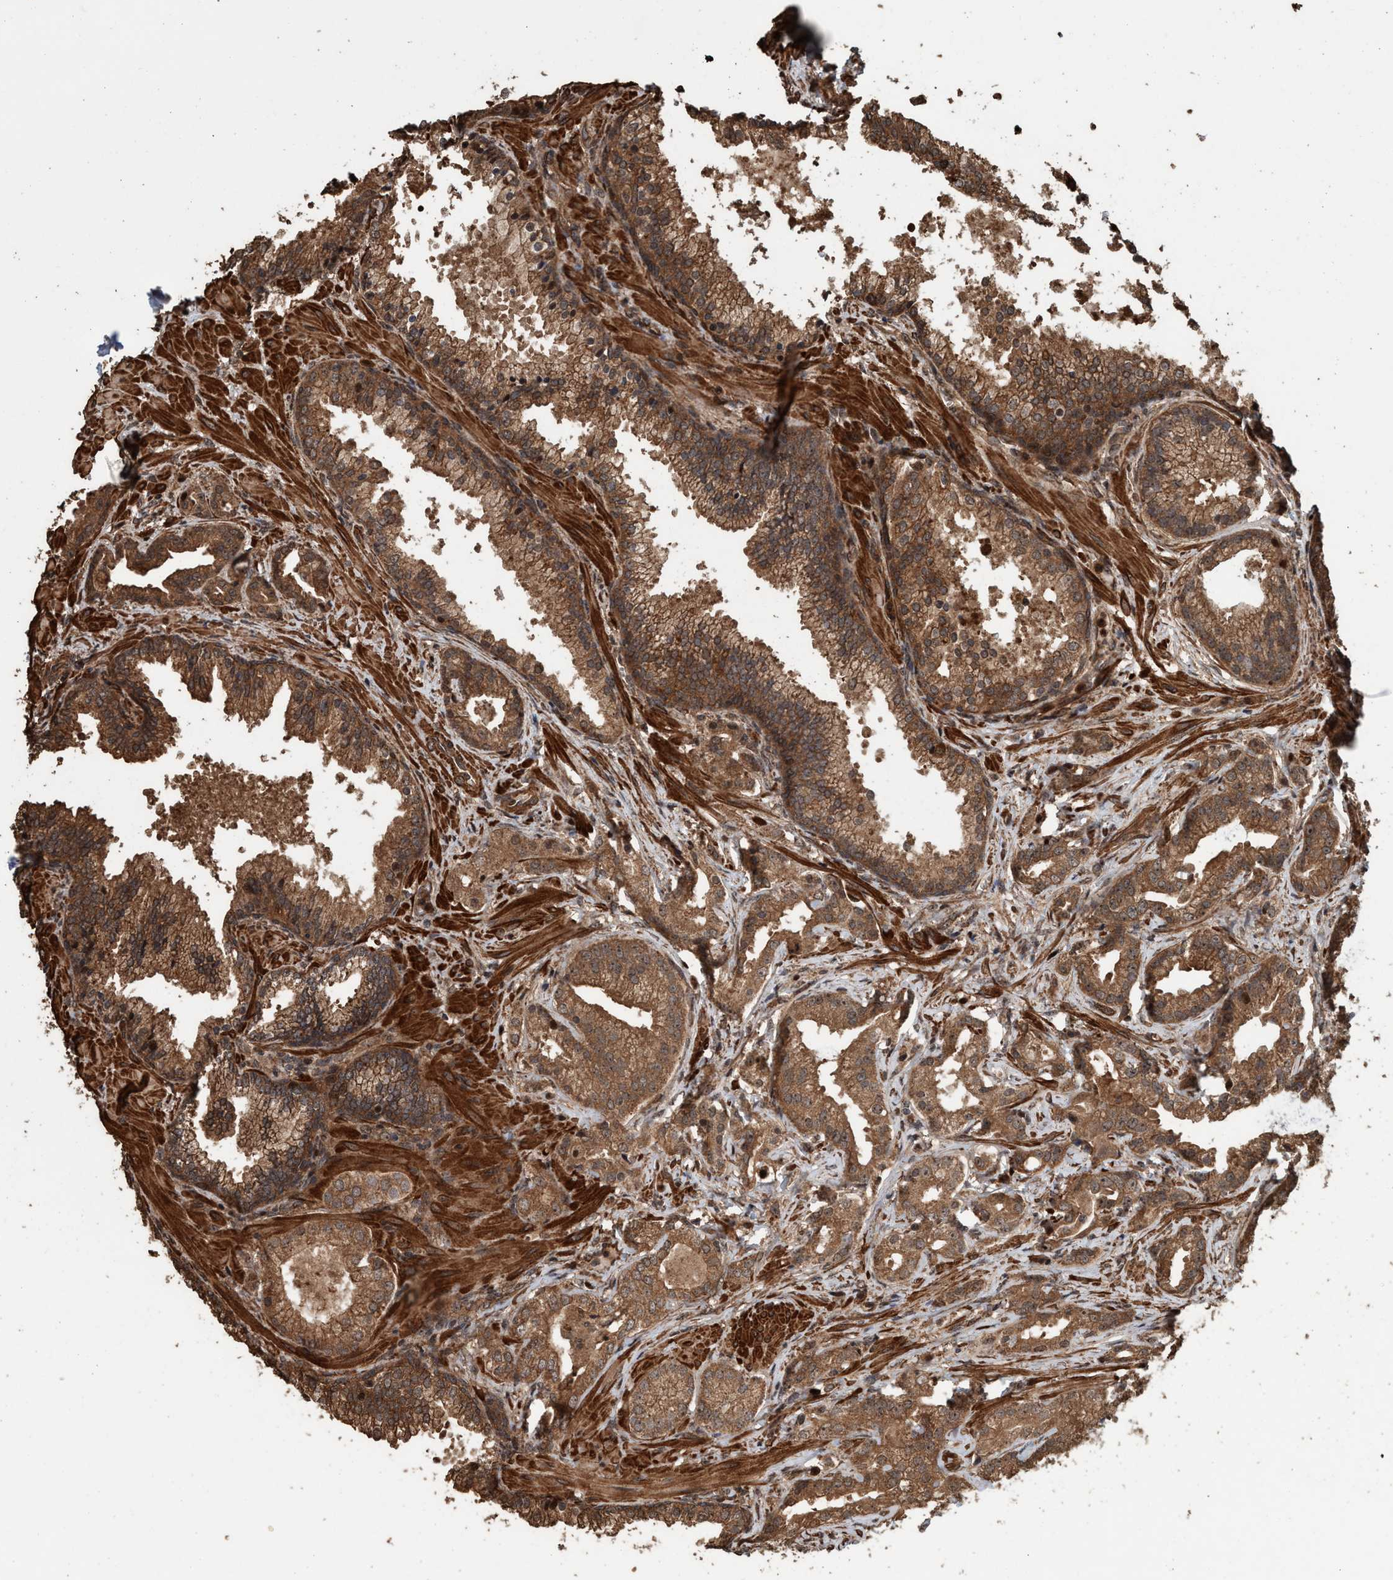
{"staining": {"intensity": "moderate", "quantity": ">75%", "location": "cytoplasmic/membranous,nuclear"}, "tissue": "prostate cancer", "cell_type": "Tumor cells", "image_type": "cancer", "snomed": [{"axis": "morphology", "description": "Adenocarcinoma, Low grade"}, {"axis": "topography", "description": "Prostate"}], "caption": "An image of prostate low-grade adenocarcinoma stained for a protein displays moderate cytoplasmic/membranous and nuclear brown staining in tumor cells. The staining was performed using DAB (3,3'-diaminobenzidine), with brown indicating positive protein expression. Nuclei are stained blue with hematoxylin.", "gene": "TRPC7", "patient": {"sex": "male", "age": 59}}